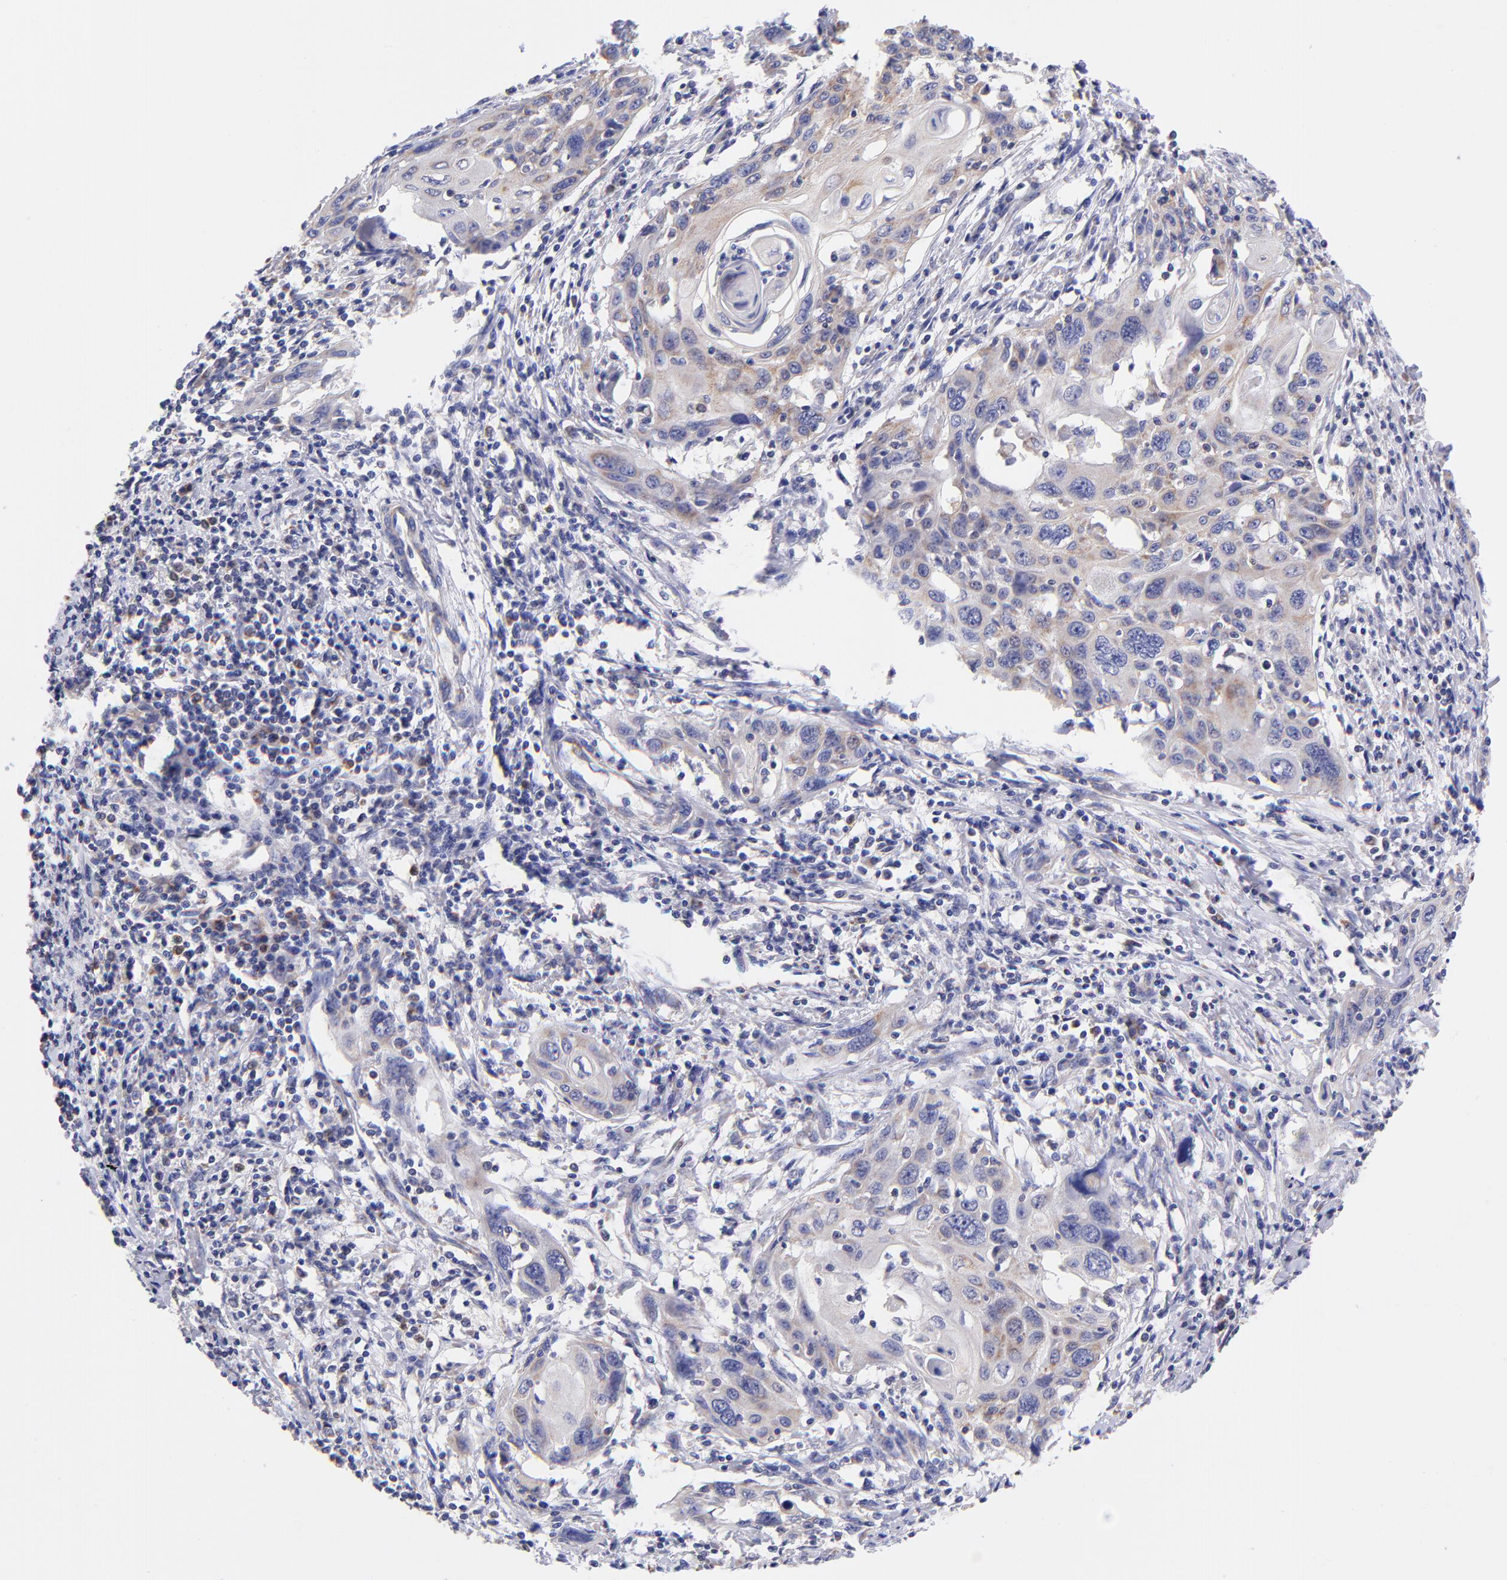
{"staining": {"intensity": "weak", "quantity": "25%-75%", "location": "cytoplasmic/membranous"}, "tissue": "cervical cancer", "cell_type": "Tumor cells", "image_type": "cancer", "snomed": [{"axis": "morphology", "description": "Squamous cell carcinoma, NOS"}, {"axis": "topography", "description": "Cervix"}], "caption": "Immunohistochemical staining of cervical squamous cell carcinoma exhibits low levels of weak cytoplasmic/membranous staining in approximately 25%-75% of tumor cells. The staining was performed using DAB, with brown indicating positive protein expression. Nuclei are stained blue with hematoxylin.", "gene": "NDUFB7", "patient": {"sex": "female", "age": 54}}